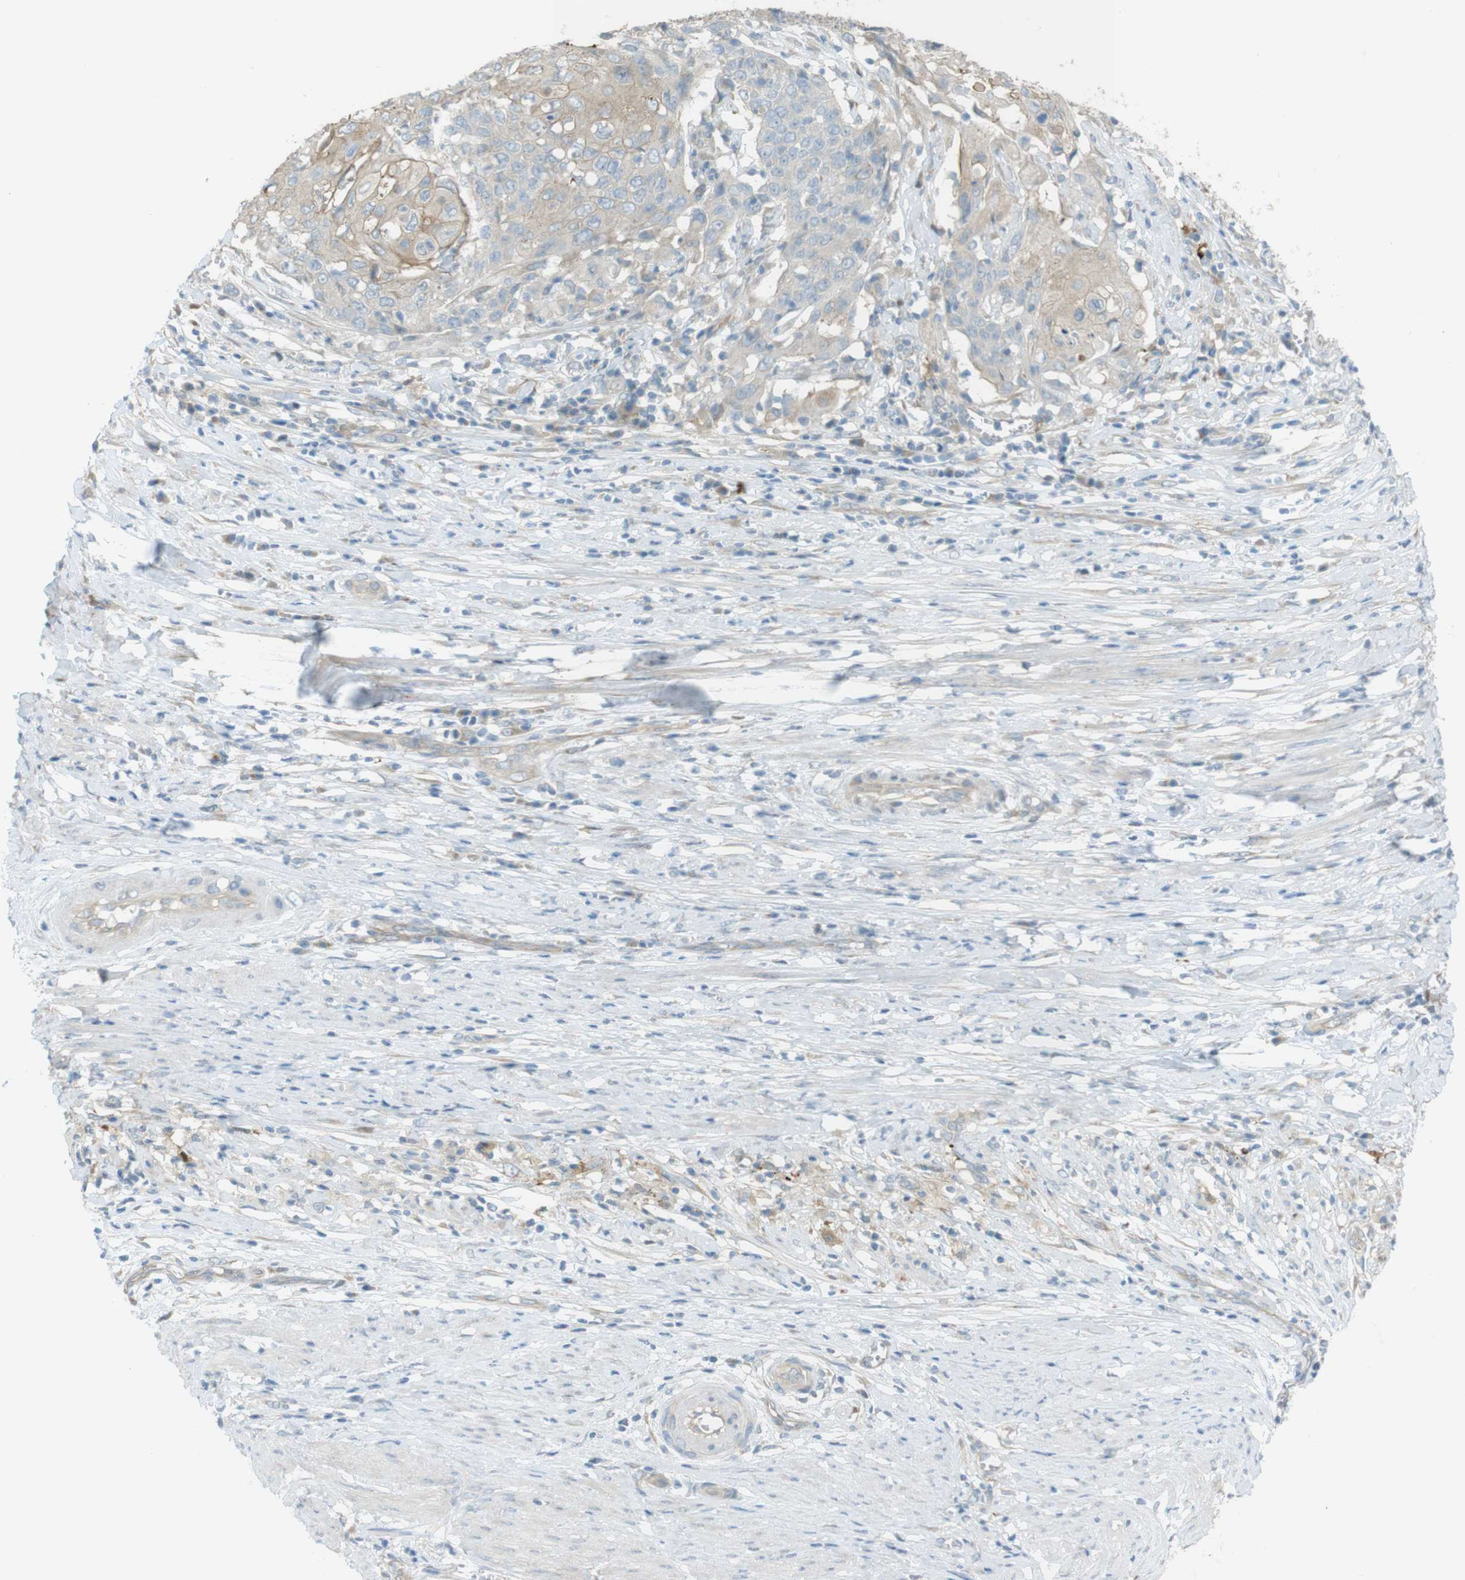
{"staining": {"intensity": "weak", "quantity": "<25%", "location": "cytoplasmic/membranous"}, "tissue": "cervical cancer", "cell_type": "Tumor cells", "image_type": "cancer", "snomed": [{"axis": "morphology", "description": "Squamous cell carcinoma, NOS"}, {"axis": "topography", "description": "Cervix"}], "caption": "Tumor cells show no significant expression in cervical squamous cell carcinoma.", "gene": "TMEM41B", "patient": {"sex": "female", "age": 39}}